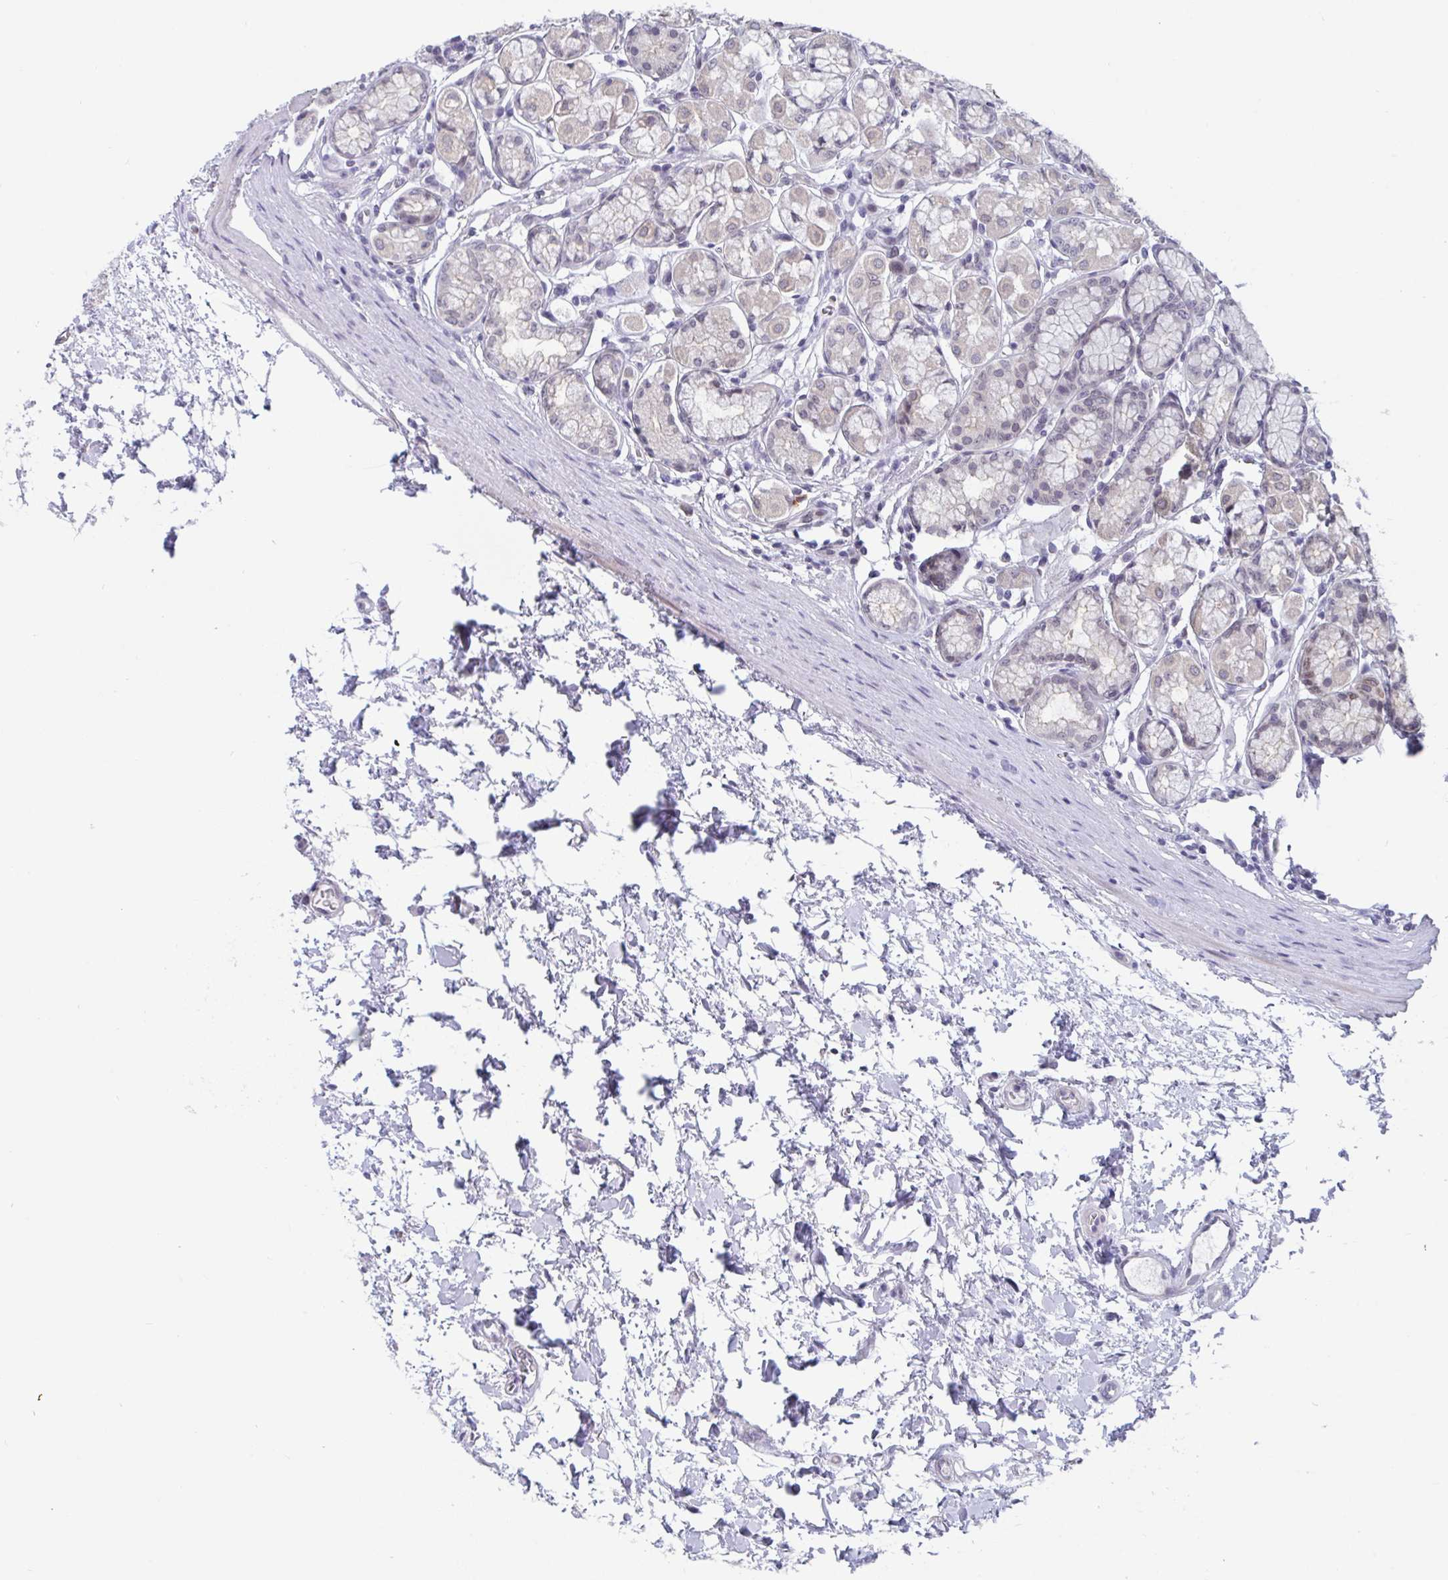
{"staining": {"intensity": "negative", "quantity": "none", "location": "none"}, "tissue": "stomach", "cell_type": "Glandular cells", "image_type": "normal", "snomed": [{"axis": "morphology", "description": "Normal tissue, NOS"}, {"axis": "topography", "description": "Stomach"}, {"axis": "topography", "description": "Stomach, lower"}], "caption": "The IHC photomicrograph has no significant staining in glandular cells of stomach.", "gene": "BMAL2", "patient": {"sex": "male", "age": 76}}